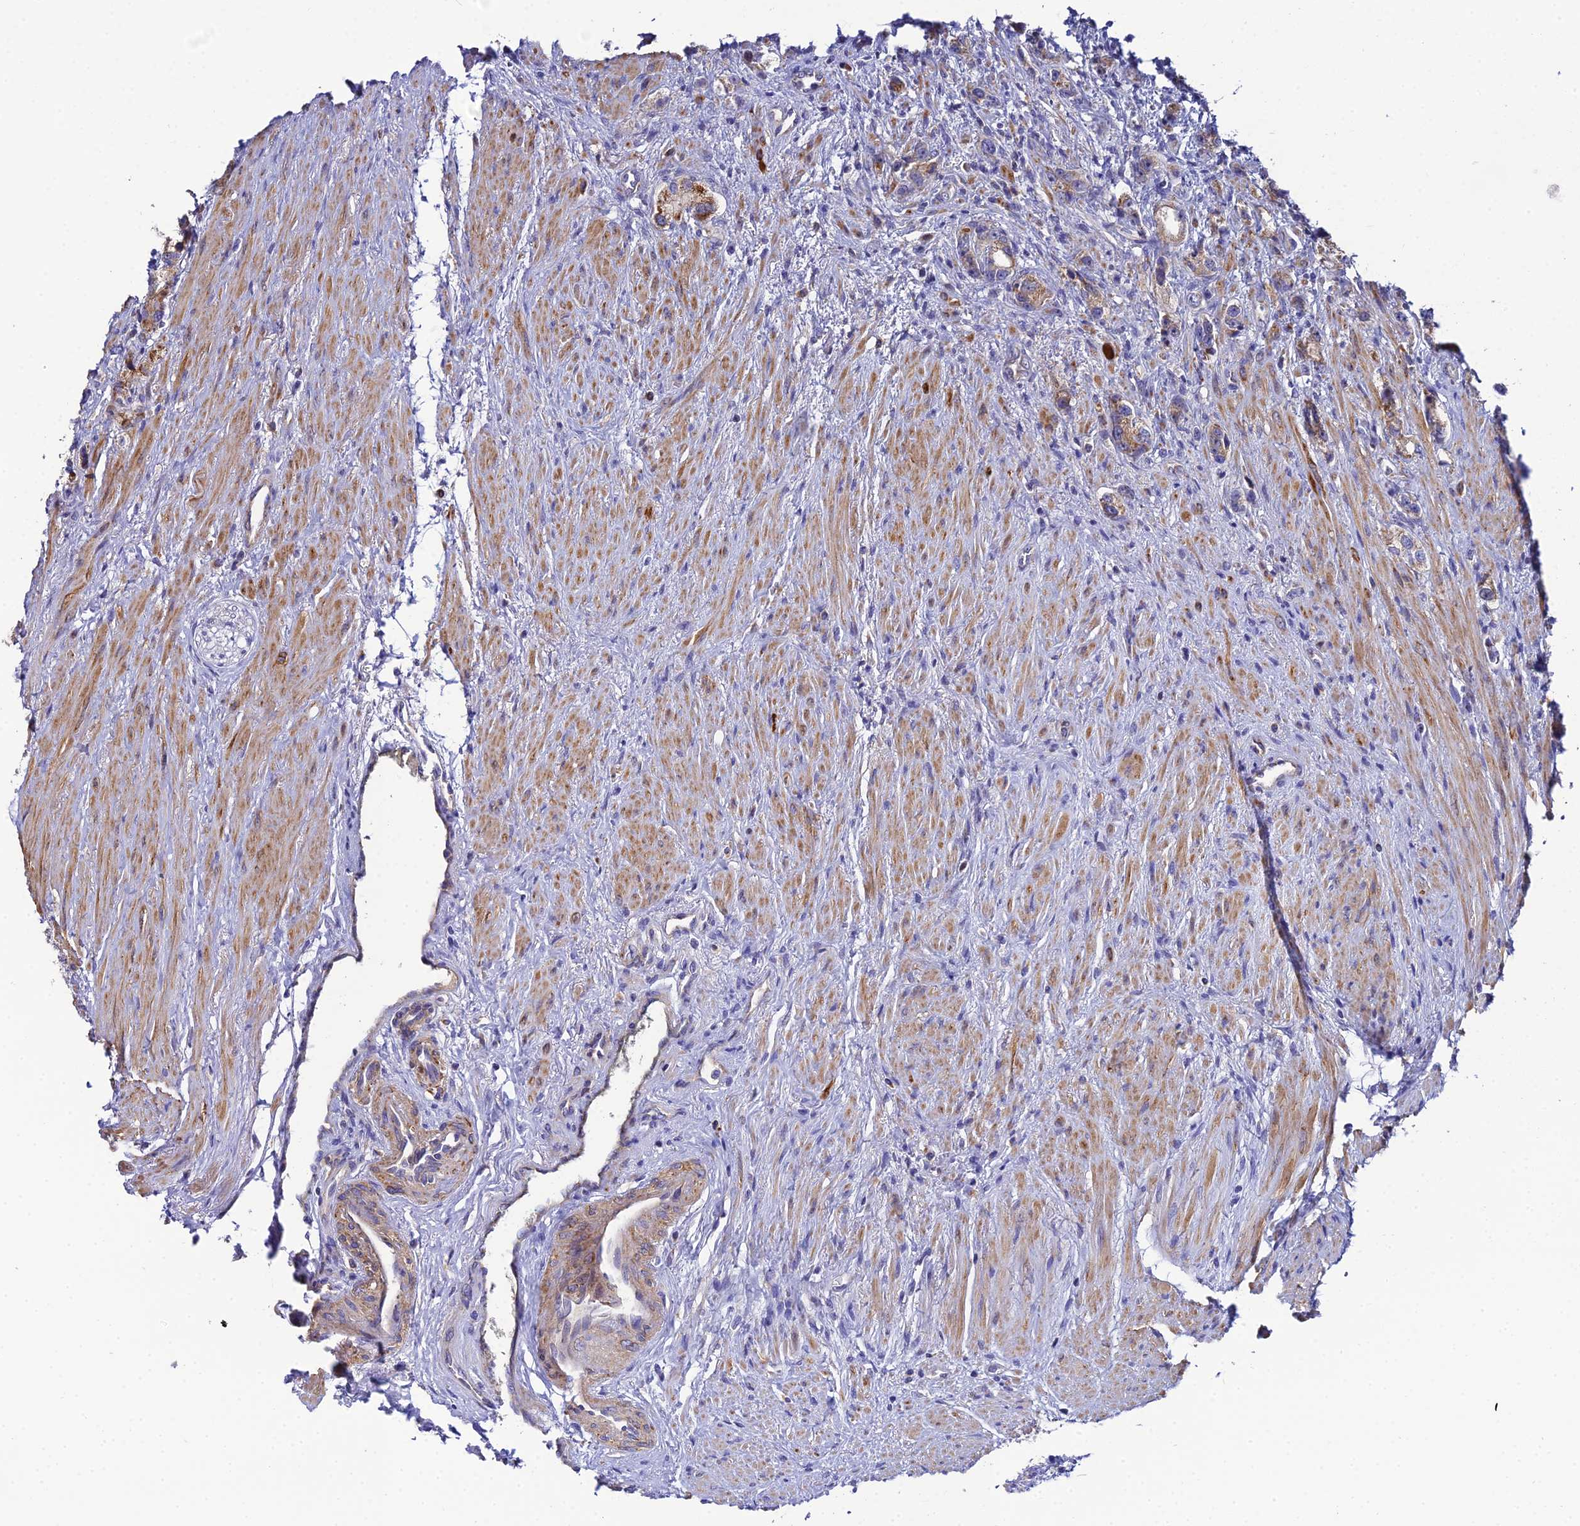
{"staining": {"intensity": "moderate", "quantity": "<25%", "location": "cytoplasmic/membranous"}, "tissue": "prostate cancer", "cell_type": "Tumor cells", "image_type": "cancer", "snomed": [{"axis": "morphology", "description": "Adenocarcinoma, High grade"}, {"axis": "topography", "description": "Prostate"}], "caption": "DAB (3,3'-diaminobenzidine) immunohistochemical staining of prostate cancer (high-grade adenocarcinoma) reveals moderate cytoplasmic/membranous protein positivity in about <25% of tumor cells. (DAB (3,3'-diaminobenzidine) = brown stain, brightfield microscopy at high magnification).", "gene": "ACOT2", "patient": {"sex": "male", "age": 63}}